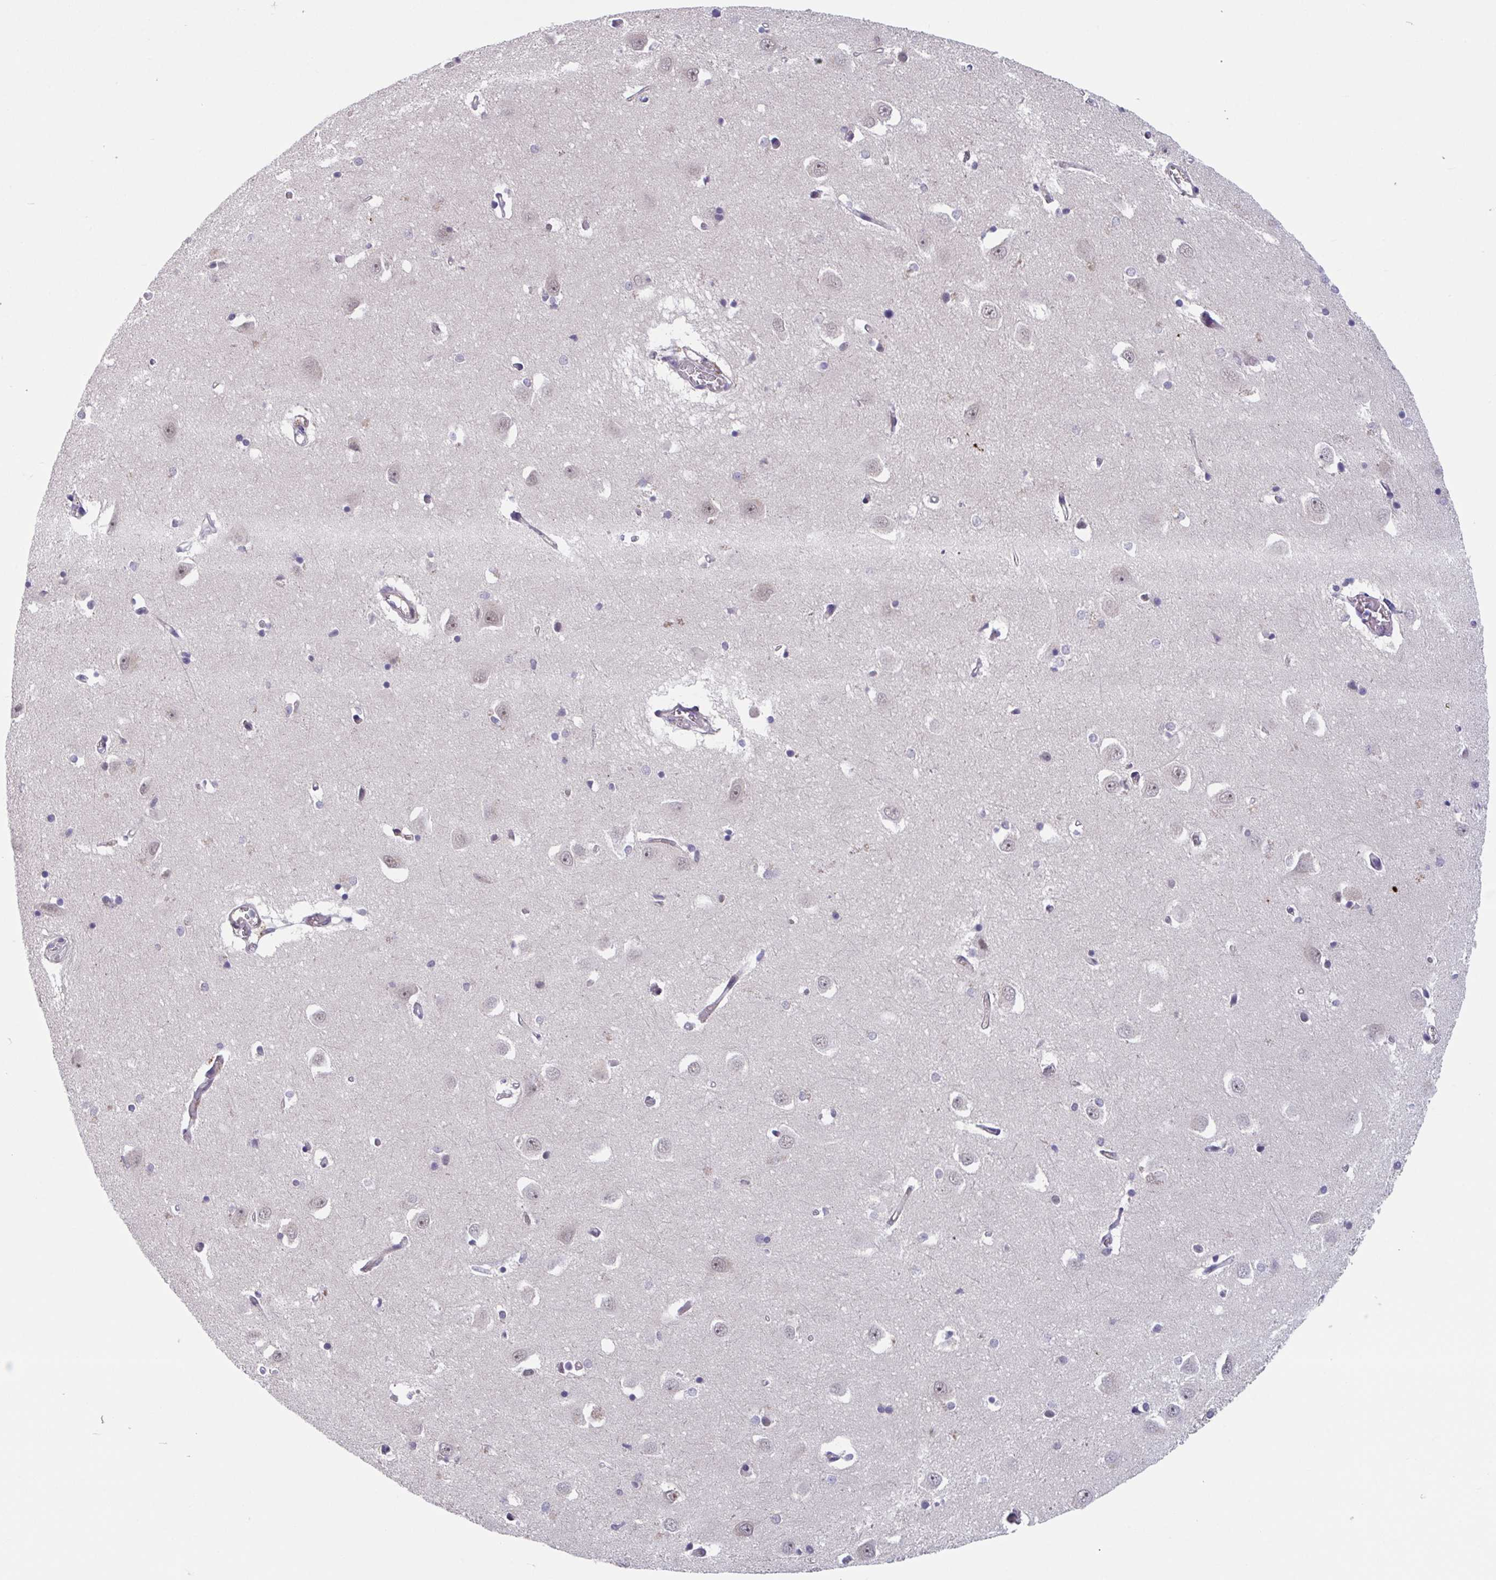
{"staining": {"intensity": "weak", "quantity": "<25%", "location": "nuclear"}, "tissue": "caudate", "cell_type": "Glial cells", "image_type": "normal", "snomed": [{"axis": "morphology", "description": "Normal tissue, NOS"}, {"axis": "topography", "description": "Lateral ventricle wall"}, {"axis": "topography", "description": "Hippocampus"}], "caption": "A micrograph of caudate stained for a protein exhibits no brown staining in glial cells. (DAB (3,3'-diaminobenzidine) immunohistochemistry with hematoxylin counter stain).", "gene": "RIOK1", "patient": {"sex": "female", "age": 63}}